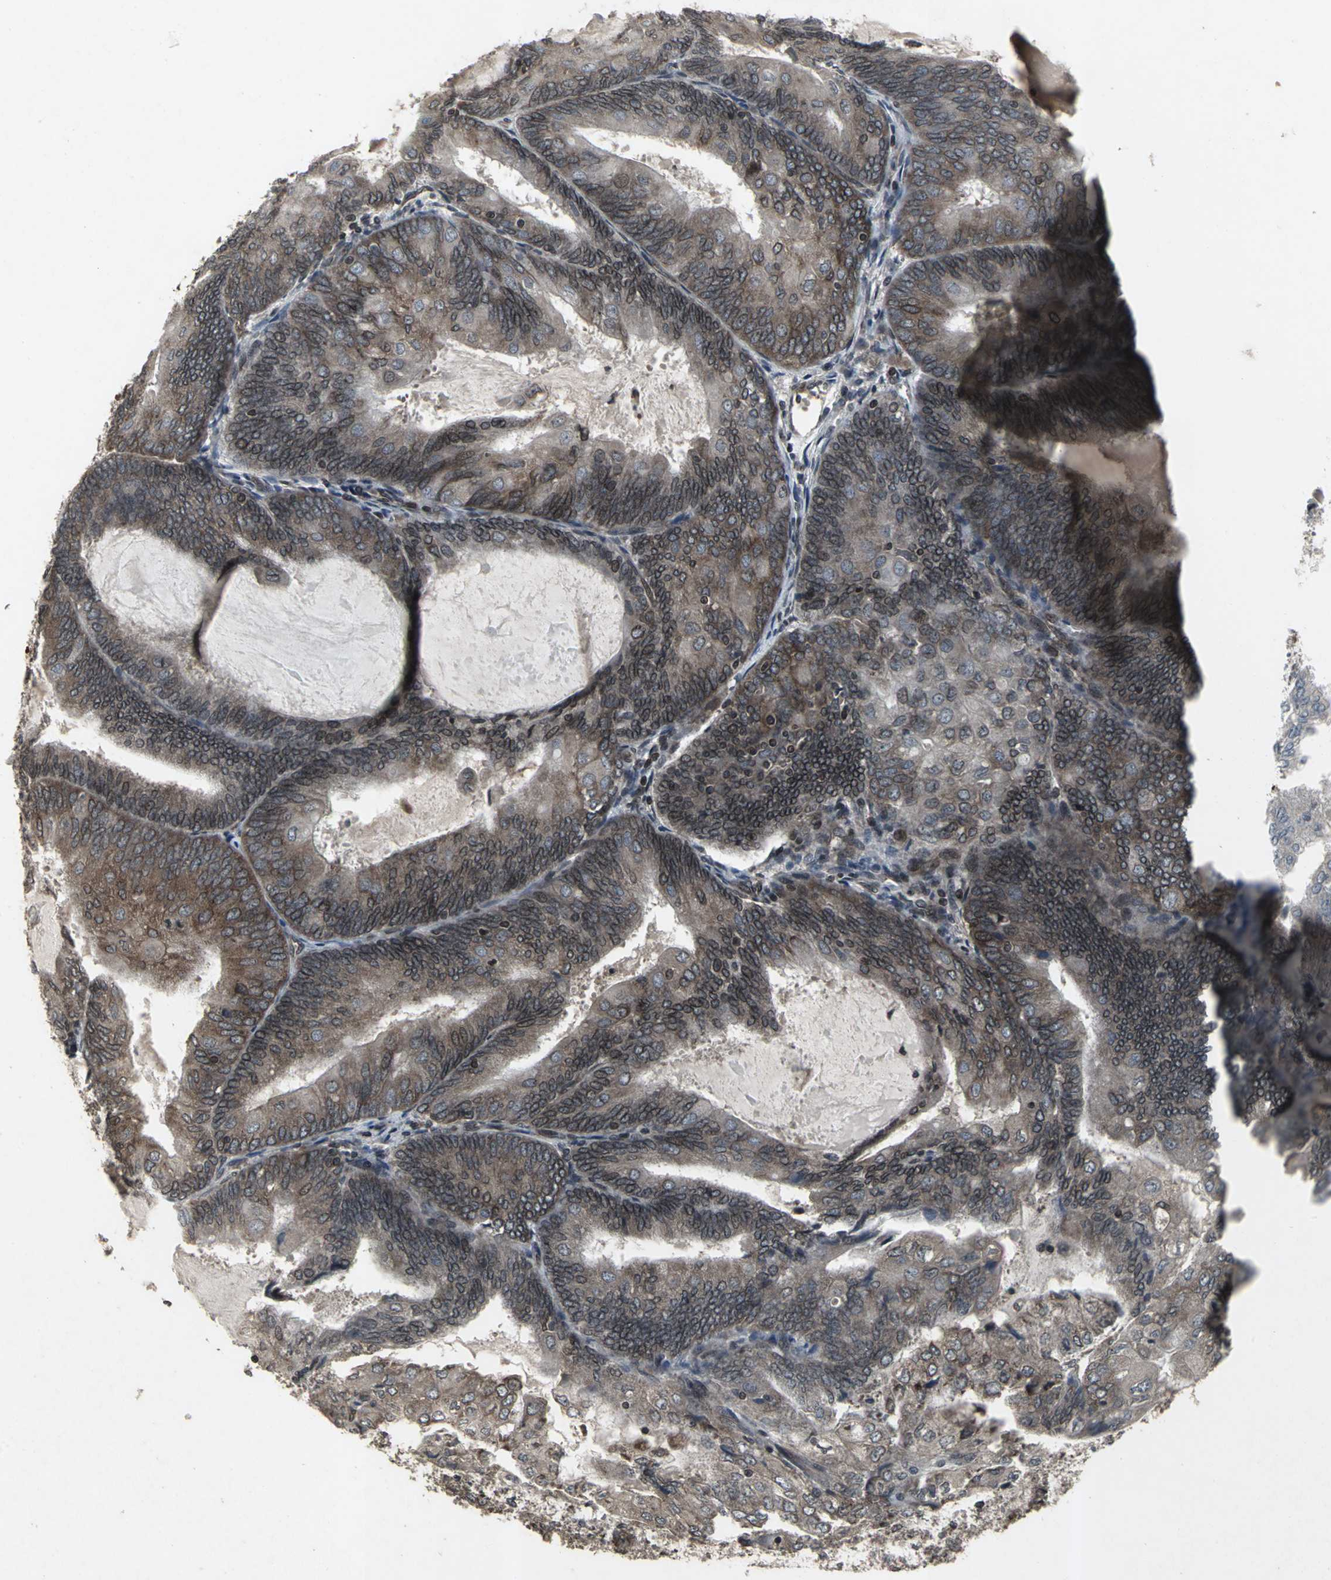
{"staining": {"intensity": "strong", "quantity": ">75%", "location": "cytoplasmic/membranous,nuclear"}, "tissue": "endometrial cancer", "cell_type": "Tumor cells", "image_type": "cancer", "snomed": [{"axis": "morphology", "description": "Adenocarcinoma, NOS"}, {"axis": "topography", "description": "Endometrium"}], "caption": "Protein staining displays strong cytoplasmic/membranous and nuclear expression in about >75% of tumor cells in endometrial adenocarcinoma. Using DAB (brown) and hematoxylin (blue) stains, captured at high magnification using brightfield microscopy.", "gene": "SH2B3", "patient": {"sex": "female", "age": 81}}